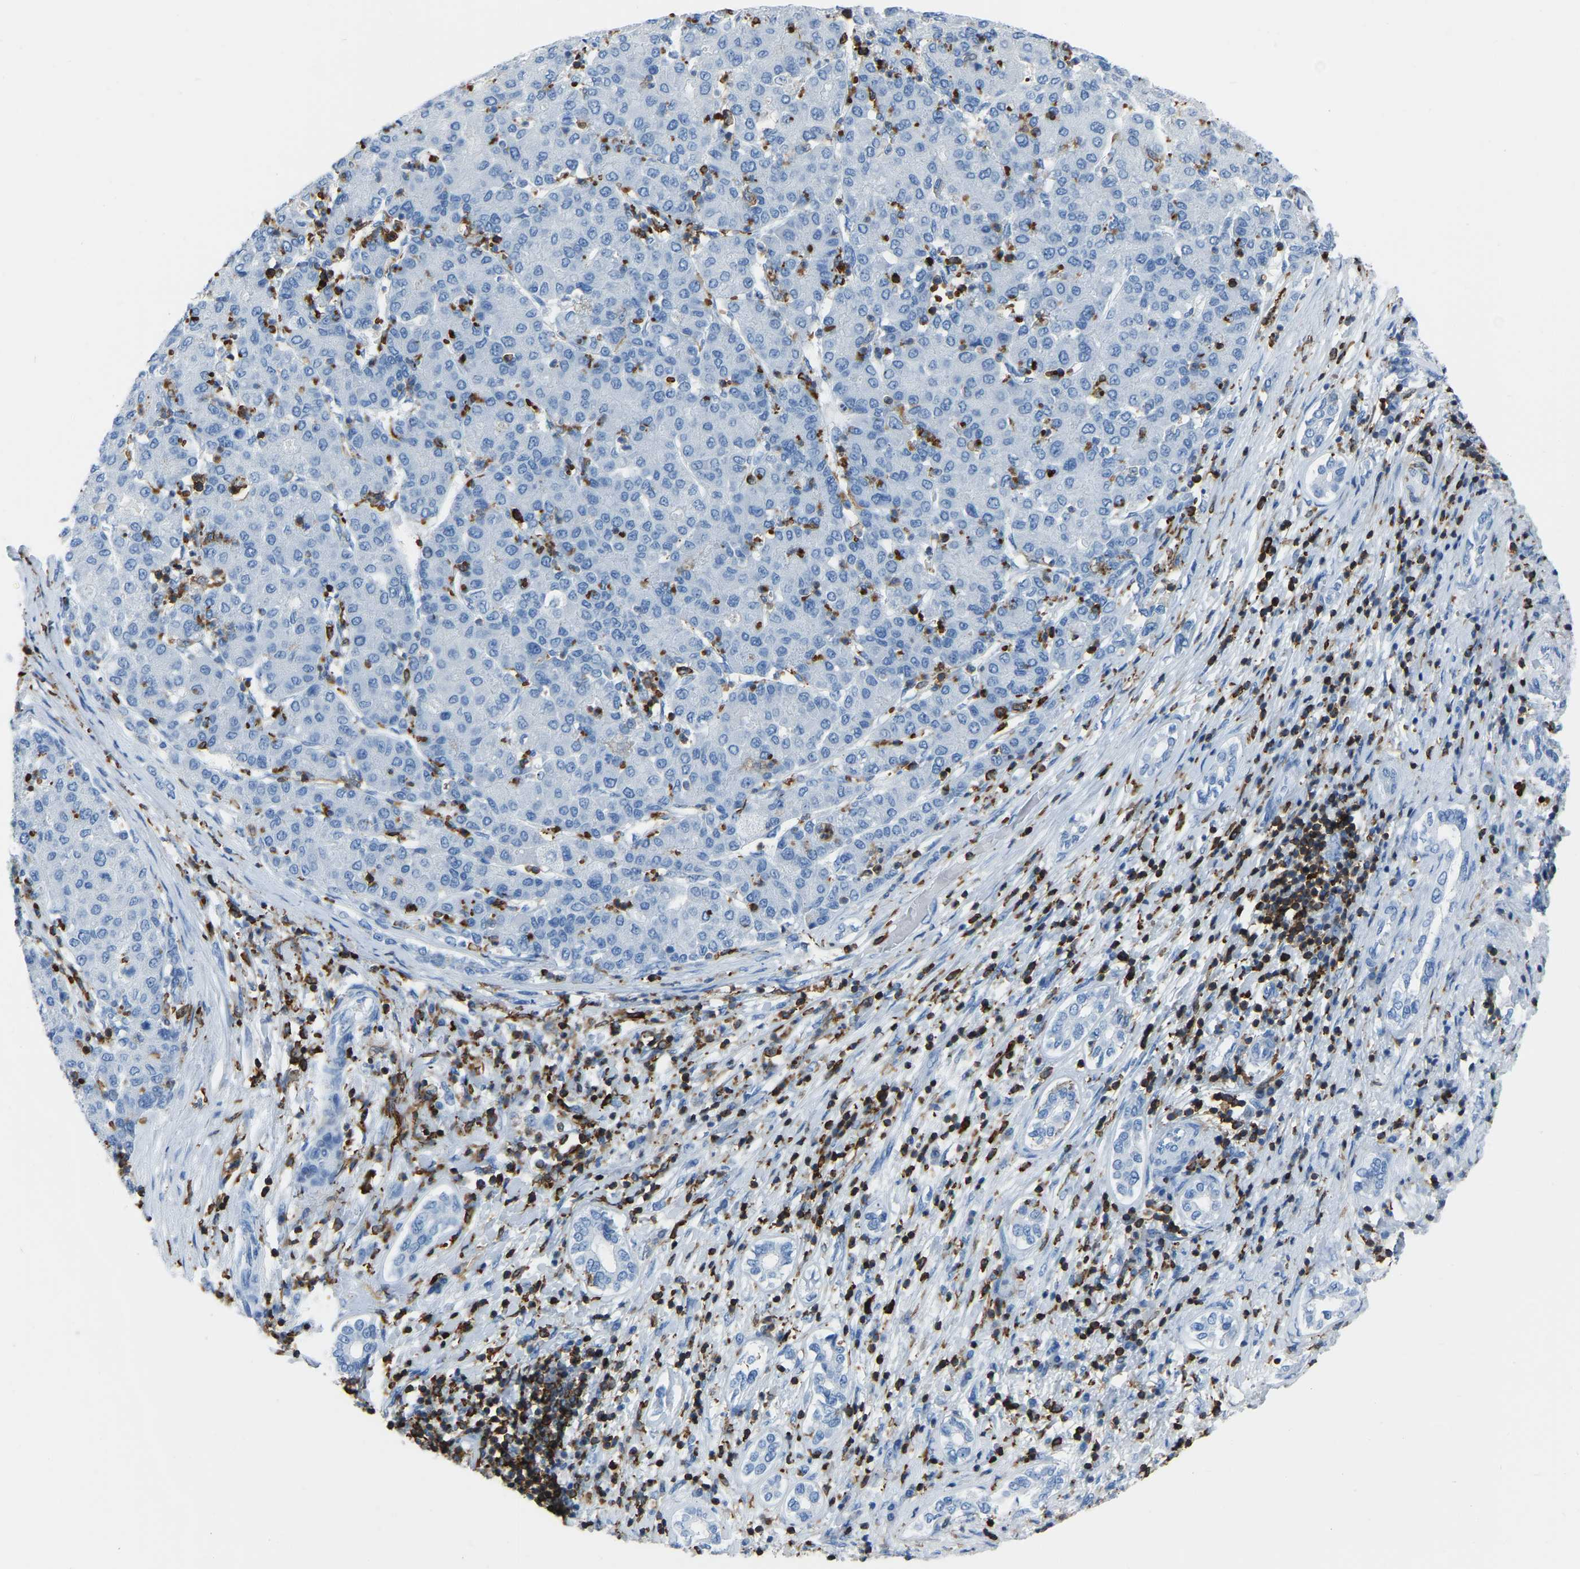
{"staining": {"intensity": "negative", "quantity": "none", "location": "none"}, "tissue": "liver cancer", "cell_type": "Tumor cells", "image_type": "cancer", "snomed": [{"axis": "morphology", "description": "Carcinoma, Hepatocellular, NOS"}, {"axis": "topography", "description": "Liver"}], "caption": "Immunohistochemical staining of human liver hepatocellular carcinoma demonstrates no significant staining in tumor cells.", "gene": "LSP1", "patient": {"sex": "male", "age": 65}}